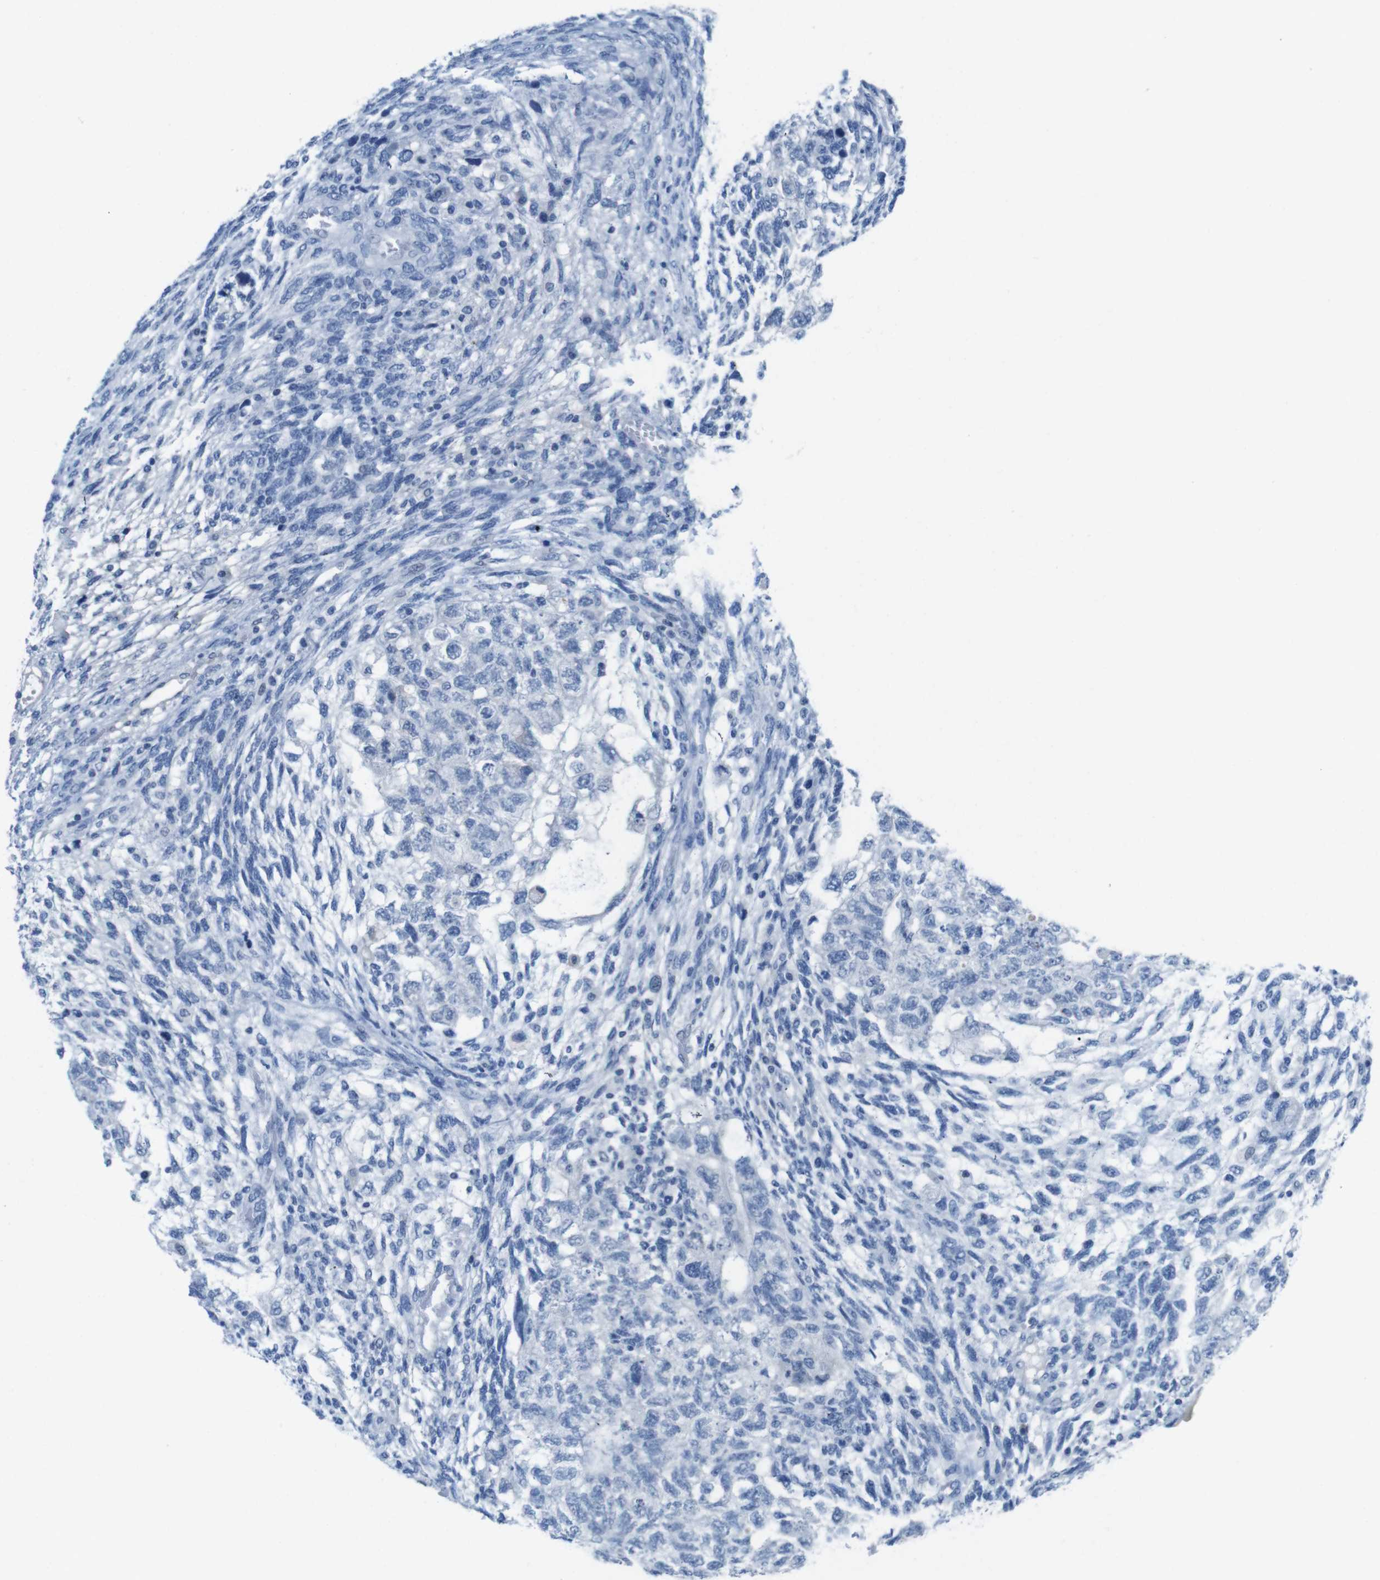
{"staining": {"intensity": "negative", "quantity": "none", "location": "none"}, "tissue": "testis cancer", "cell_type": "Tumor cells", "image_type": "cancer", "snomed": [{"axis": "morphology", "description": "Normal tissue, NOS"}, {"axis": "morphology", "description": "Carcinoma, Embryonal, NOS"}, {"axis": "topography", "description": "Testis"}], "caption": "Tumor cells are negative for brown protein staining in testis cancer.", "gene": "OPN1SW", "patient": {"sex": "male", "age": 36}}